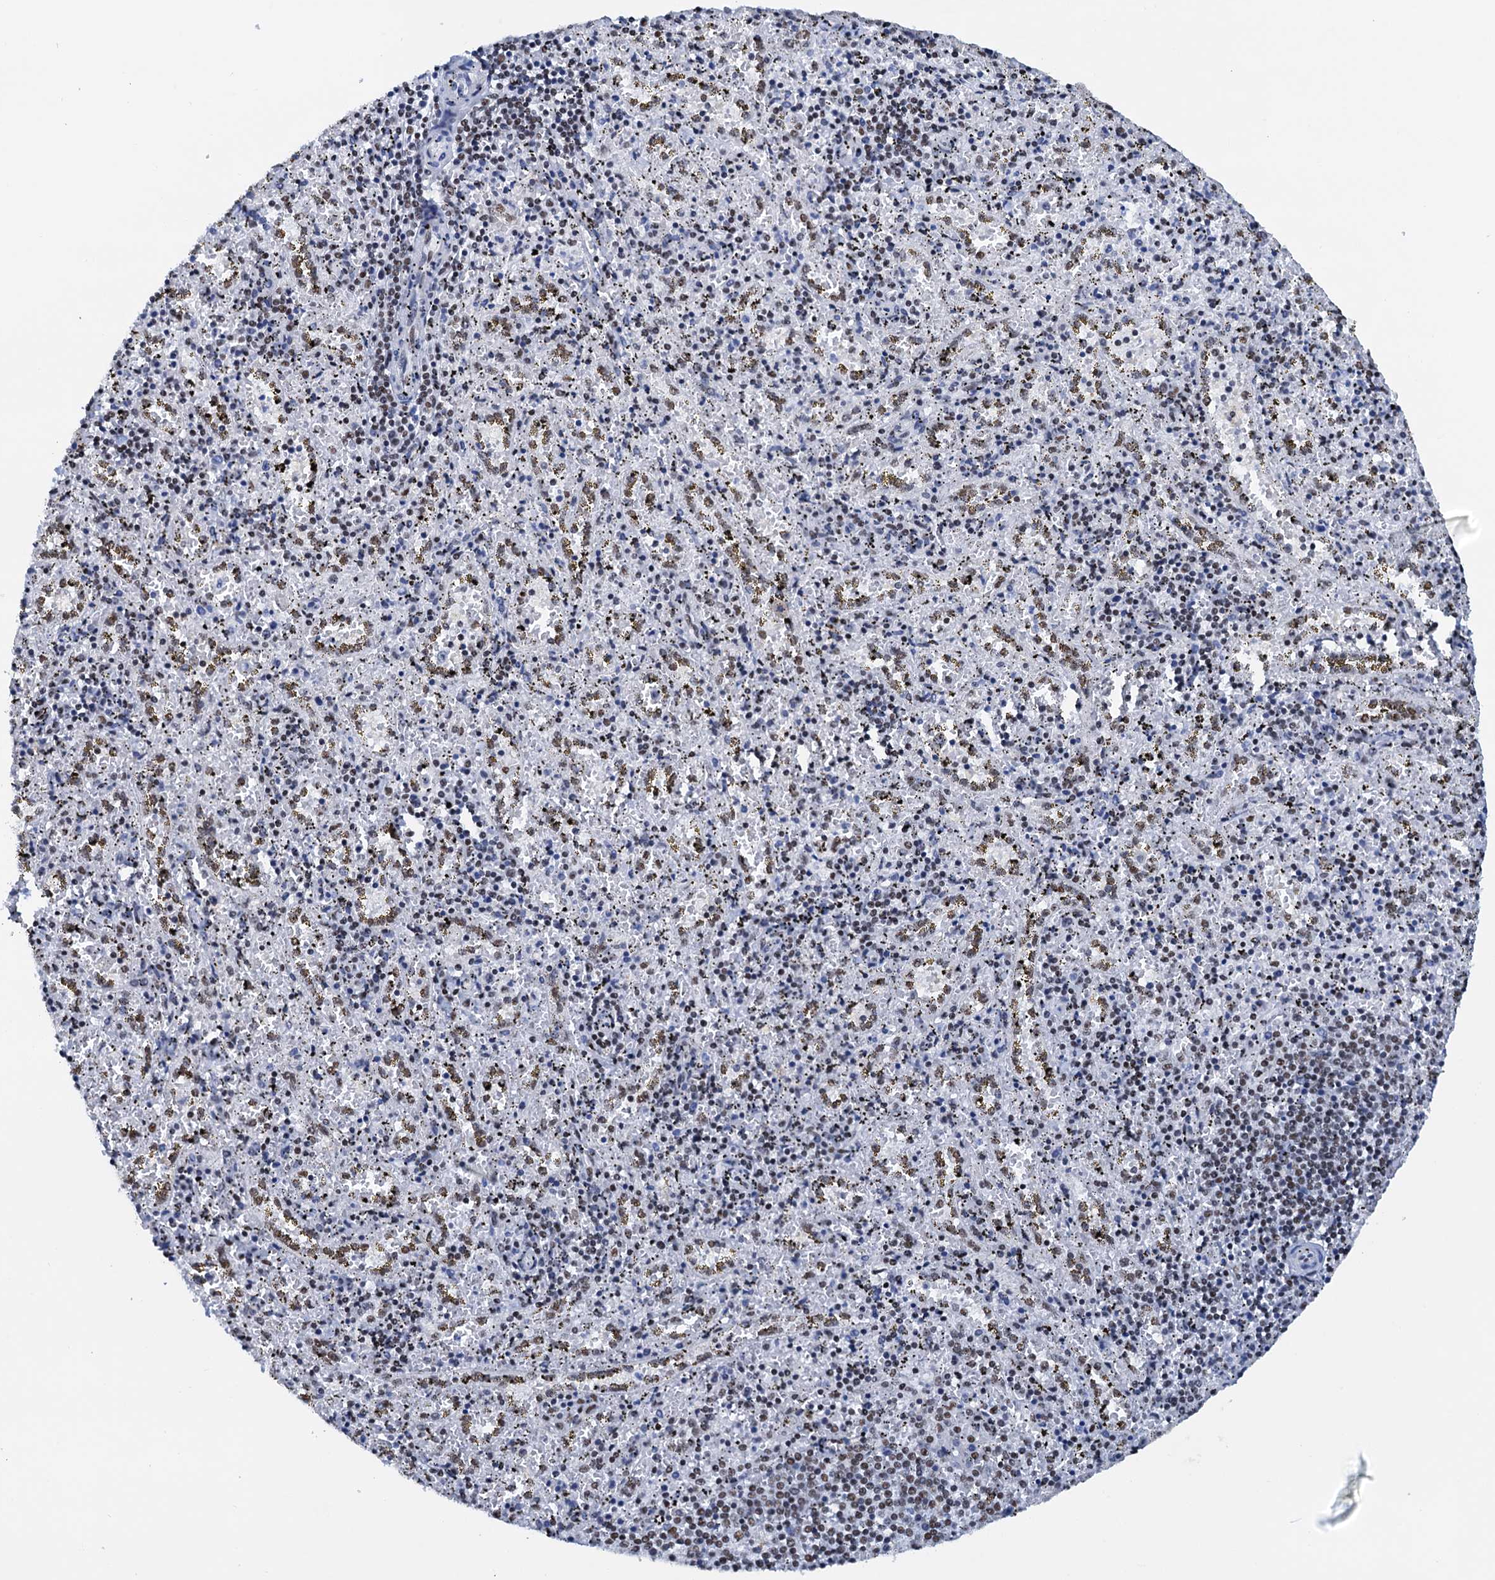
{"staining": {"intensity": "moderate", "quantity": "25%-75%", "location": "nuclear"}, "tissue": "spleen", "cell_type": "Cells in red pulp", "image_type": "normal", "snomed": [{"axis": "morphology", "description": "Normal tissue, NOS"}, {"axis": "topography", "description": "Spleen"}], "caption": "High-magnification brightfield microscopy of benign spleen stained with DAB (brown) and counterstained with hematoxylin (blue). cells in red pulp exhibit moderate nuclear staining is identified in about25%-75% of cells. (DAB IHC, brown staining for protein, blue staining for nuclei).", "gene": "SLTM", "patient": {"sex": "male", "age": 11}}